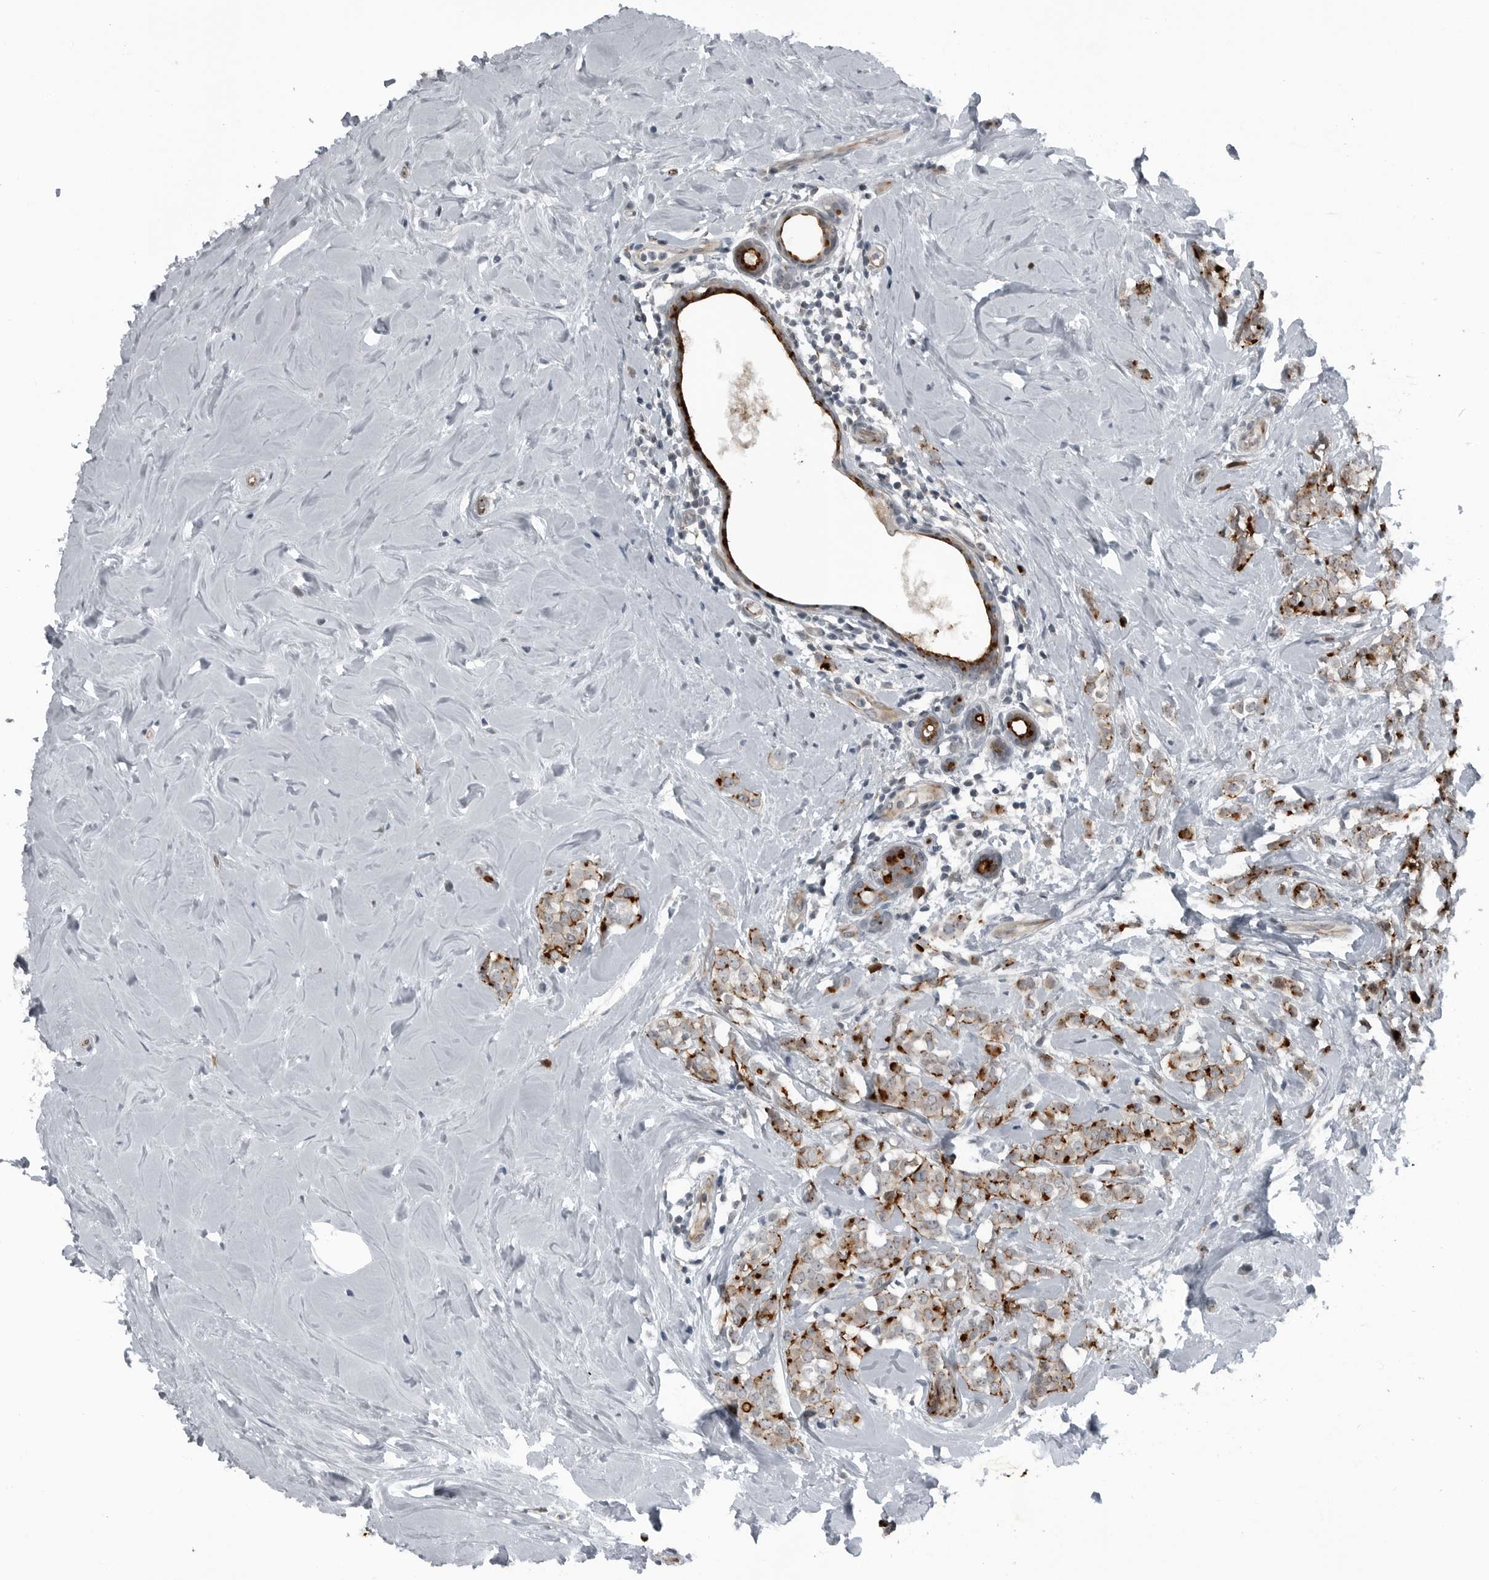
{"staining": {"intensity": "strong", "quantity": ">75%", "location": "cytoplasmic/membranous"}, "tissue": "breast cancer", "cell_type": "Tumor cells", "image_type": "cancer", "snomed": [{"axis": "morphology", "description": "Lobular carcinoma"}, {"axis": "topography", "description": "Breast"}], "caption": "DAB immunohistochemical staining of breast cancer (lobular carcinoma) shows strong cytoplasmic/membranous protein expression in approximately >75% of tumor cells. The staining is performed using DAB brown chromogen to label protein expression. The nuclei are counter-stained blue using hematoxylin.", "gene": "GAK", "patient": {"sex": "female", "age": 47}}